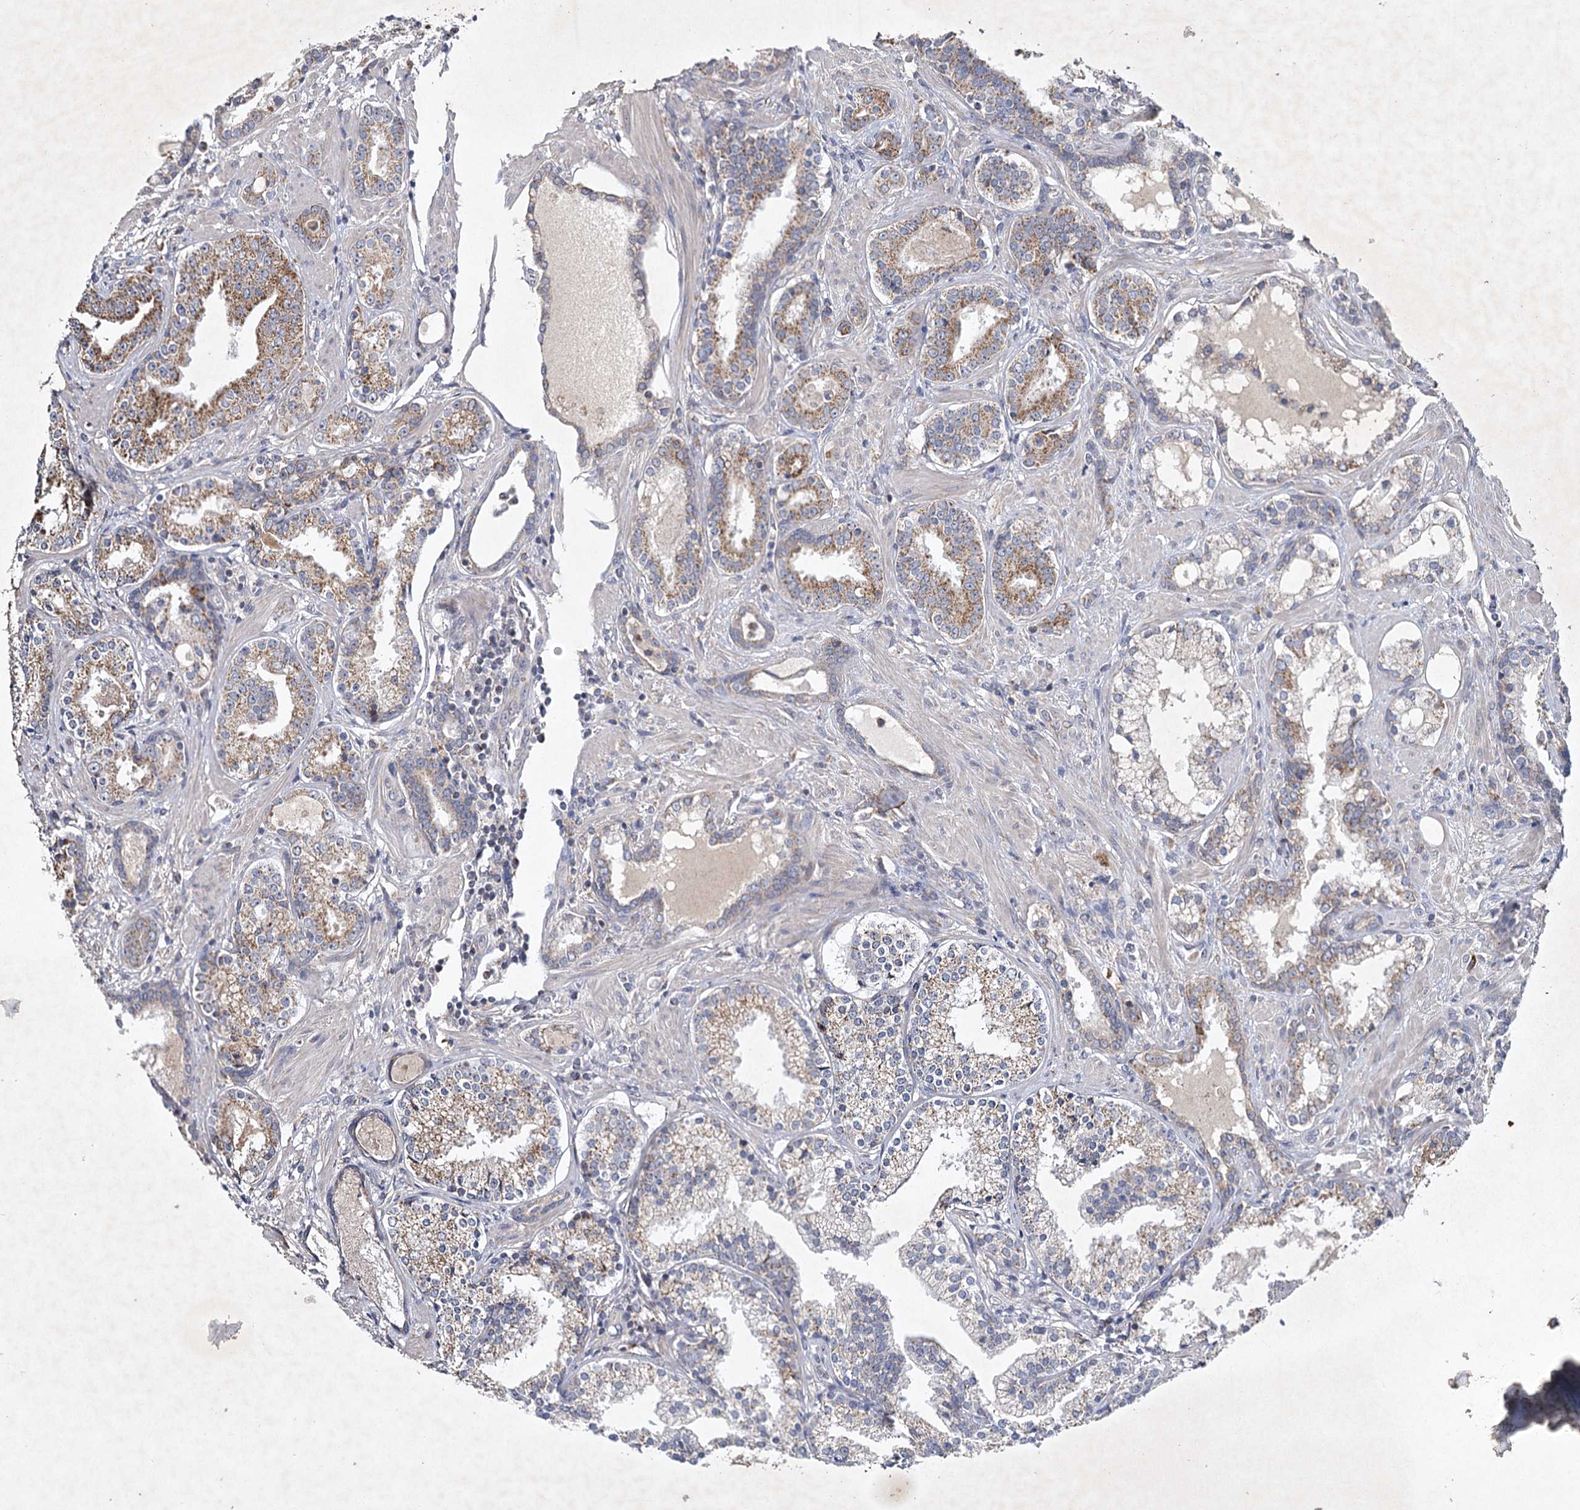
{"staining": {"intensity": "moderate", "quantity": "25%-75%", "location": "cytoplasmic/membranous"}, "tissue": "prostate cancer", "cell_type": "Tumor cells", "image_type": "cancer", "snomed": [{"axis": "morphology", "description": "Adenocarcinoma, High grade"}, {"axis": "topography", "description": "Prostate"}], "caption": "Tumor cells show moderate cytoplasmic/membranous expression in about 25%-75% of cells in prostate cancer (high-grade adenocarcinoma). The staining was performed using DAB, with brown indicating positive protein expression. Nuclei are stained blue with hematoxylin.", "gene": "MRPL44", "patient": {"sex": "male", "age": 58}}